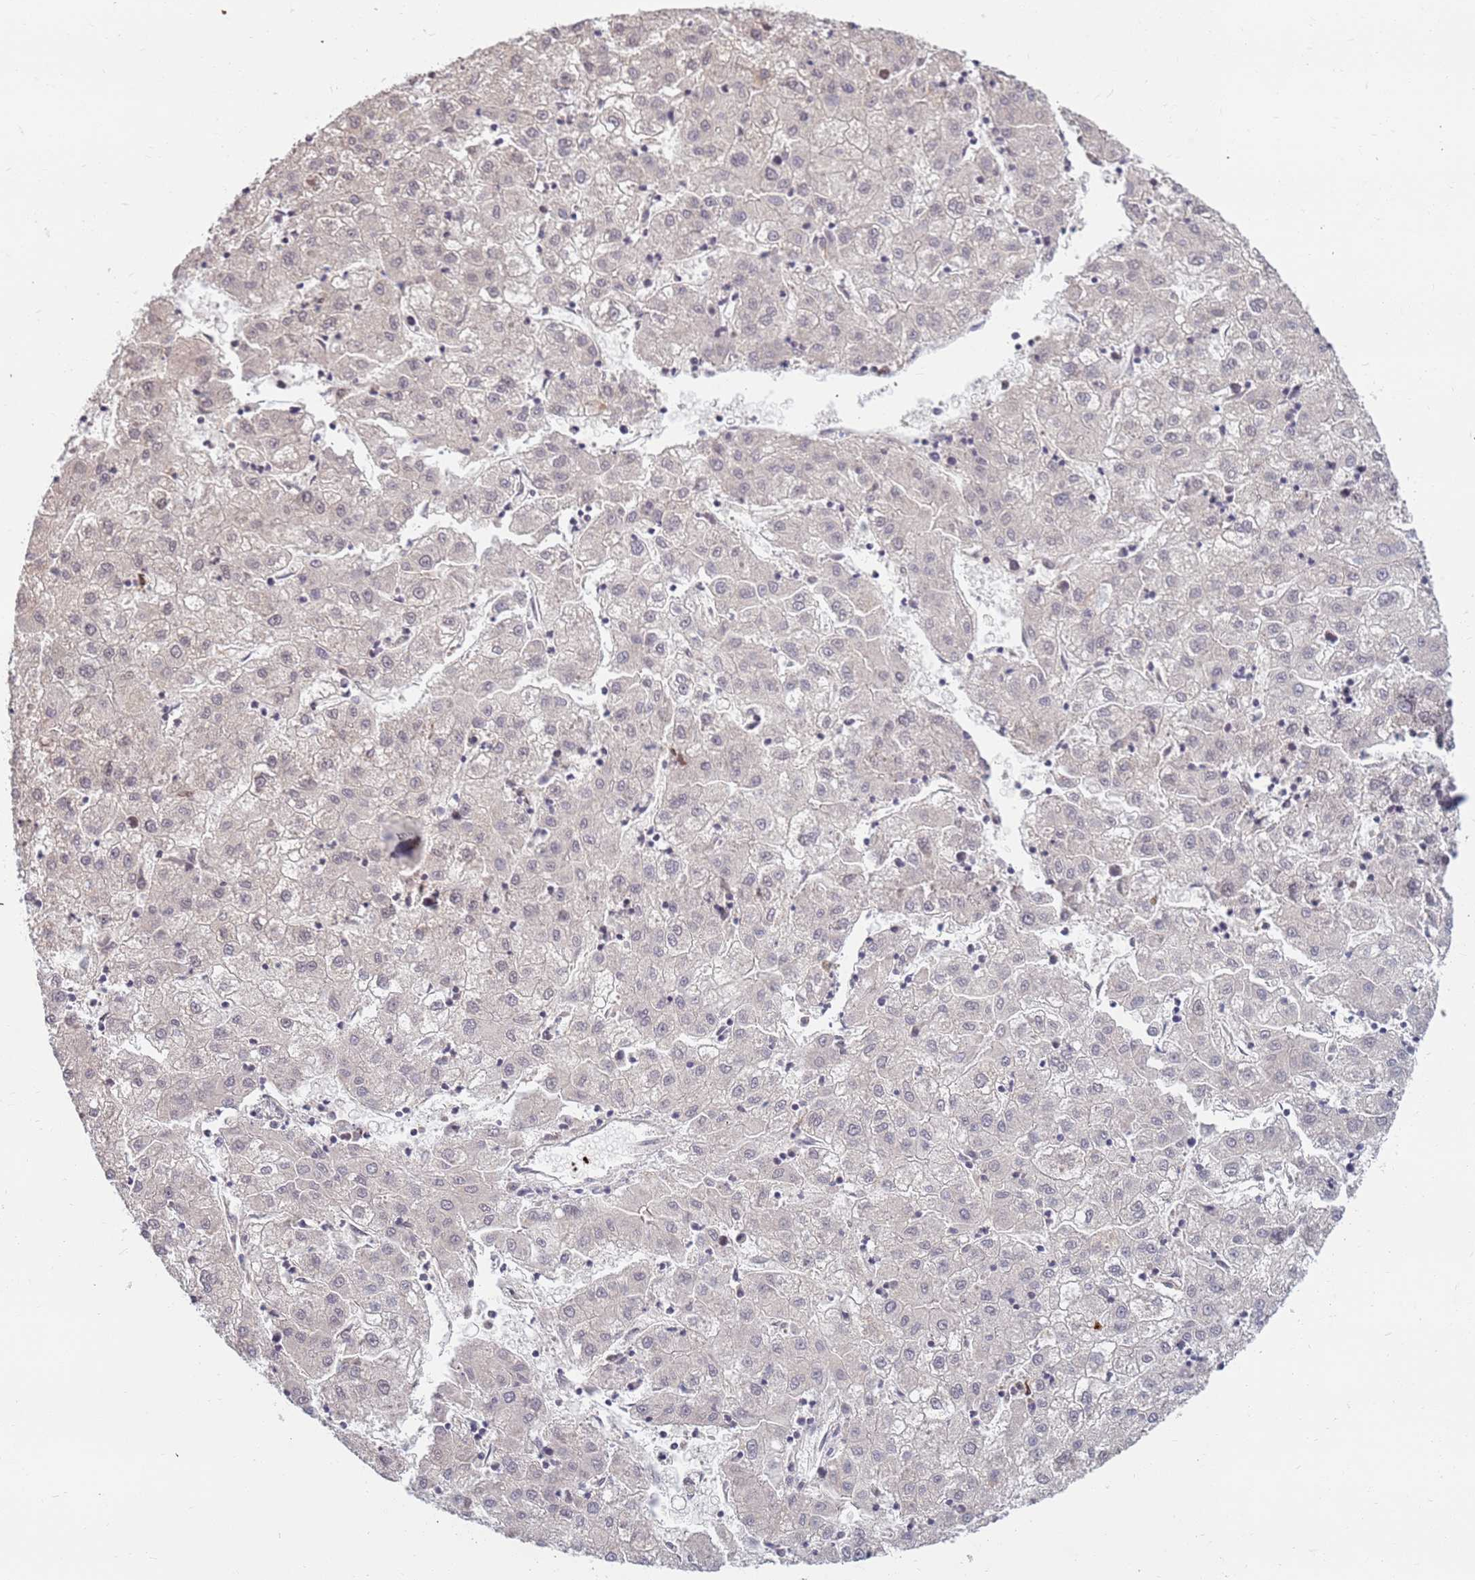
{"staining": {"intensity": "negative", "quantity": "none", "location": "none"}, "tissue": "liver cancer", "cell_type": "Tumor cells", "image_type": "cancer", "snomed": [{"axis": "morphology", "description": "Carcinoma, Hepatocellular, NOS"}, {"axis": "topography", "description": "Liver"}], "caption": "High power microscopy histopathology image of an immunohistochemistry (IHC) photomicrograph of liver hepatocellular carcinoma, revealing no significant expression in tumor cells. Nuclei are stained in blue.", "gene": "CEP170", "patient": {"sex": "male", "age": 72}}